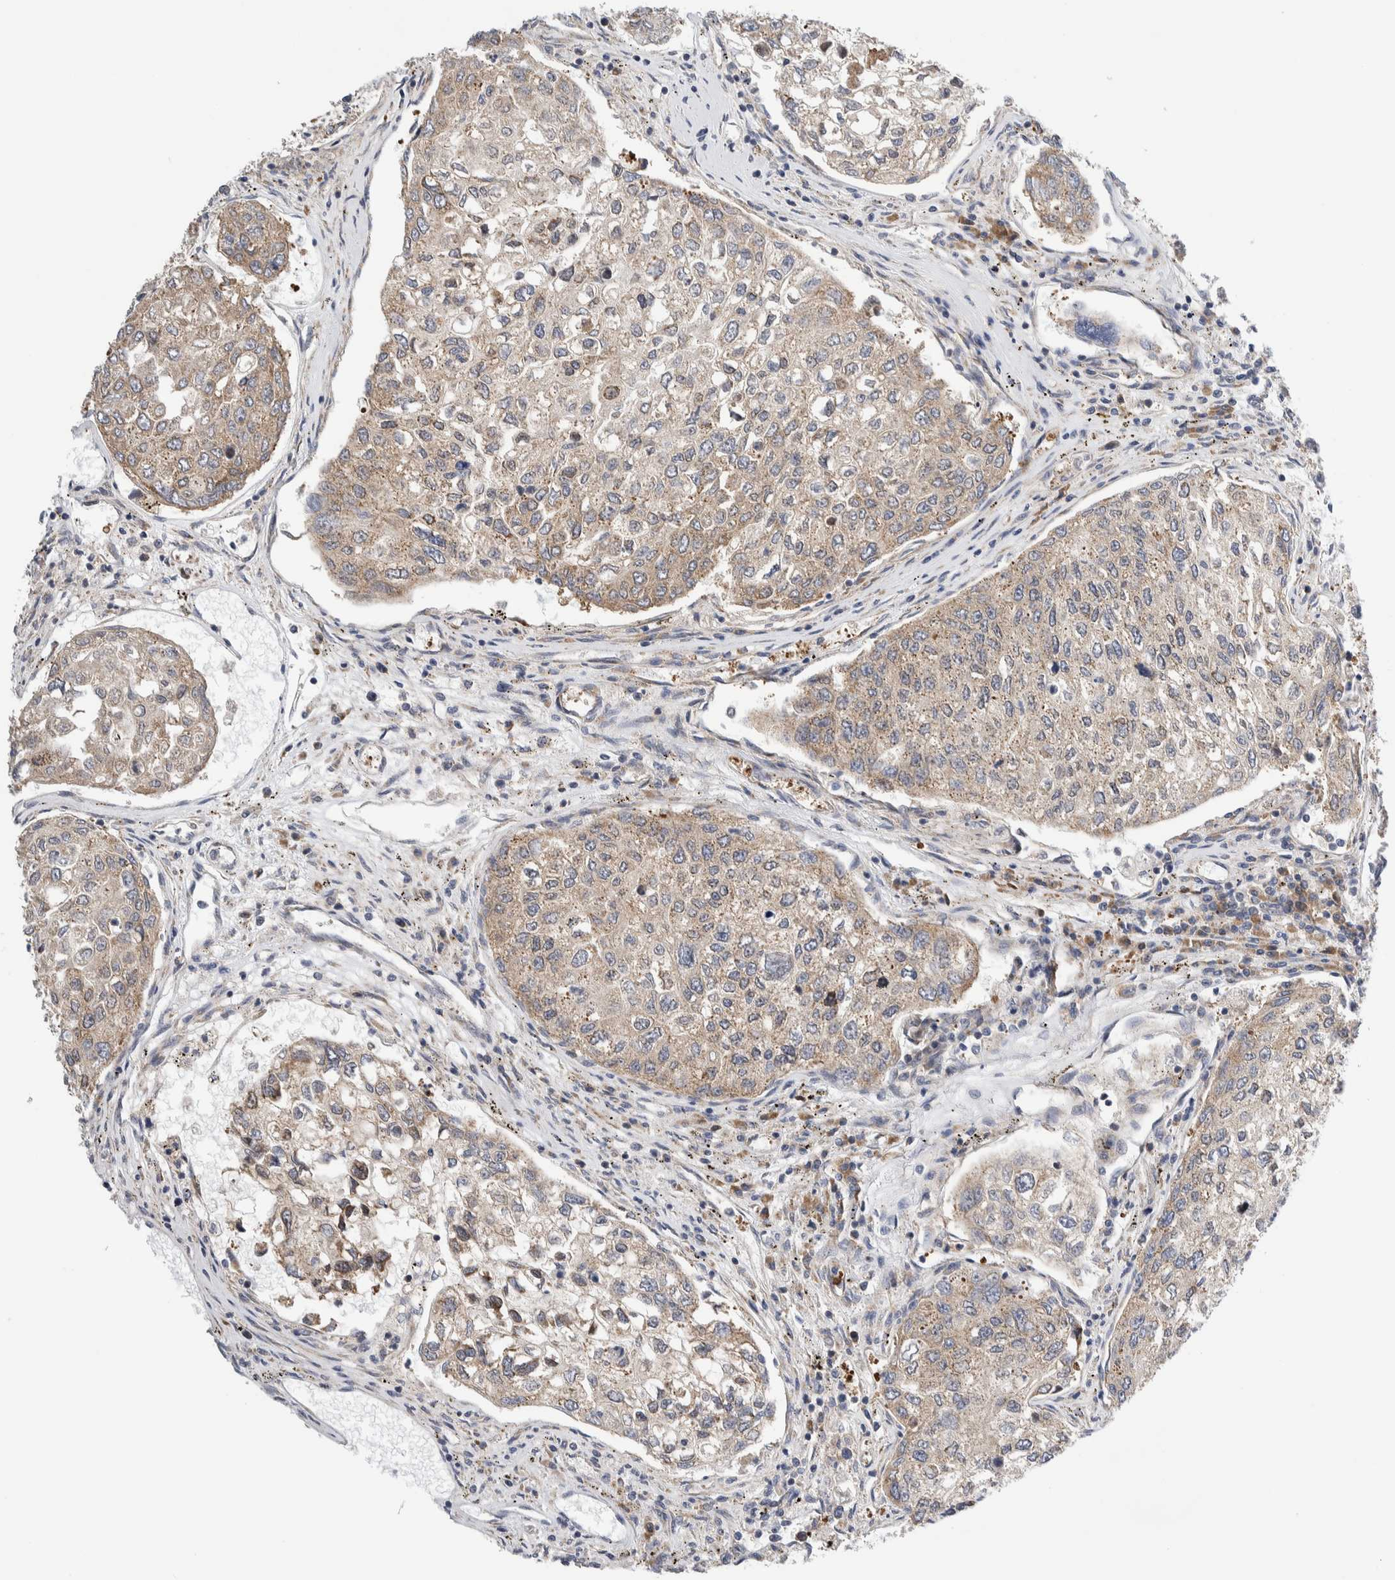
{"staining": {"intensity": "weak", "quantity": ">75%", "location": "cytoplasmic/membranous"}, "tissue": "urothelial cancer", "cell_type": "Tumor cells", "image_type": "cancer", "snomed": [{"axis": "morphology", "description": "Urothelial carcinoma, High grade"}, {"axis": "topography", "description": "Lymph node"}, {"axis": "topography", "description": "Urinary bladder"}], "caption": "Urothelial carcinoma (high-grade) tissue exhibits weak cytoplasmic/membranous staining in about >75% of tumor cells", "gene": "RACK1", "patient": {"sex": "male", "age": 51}}